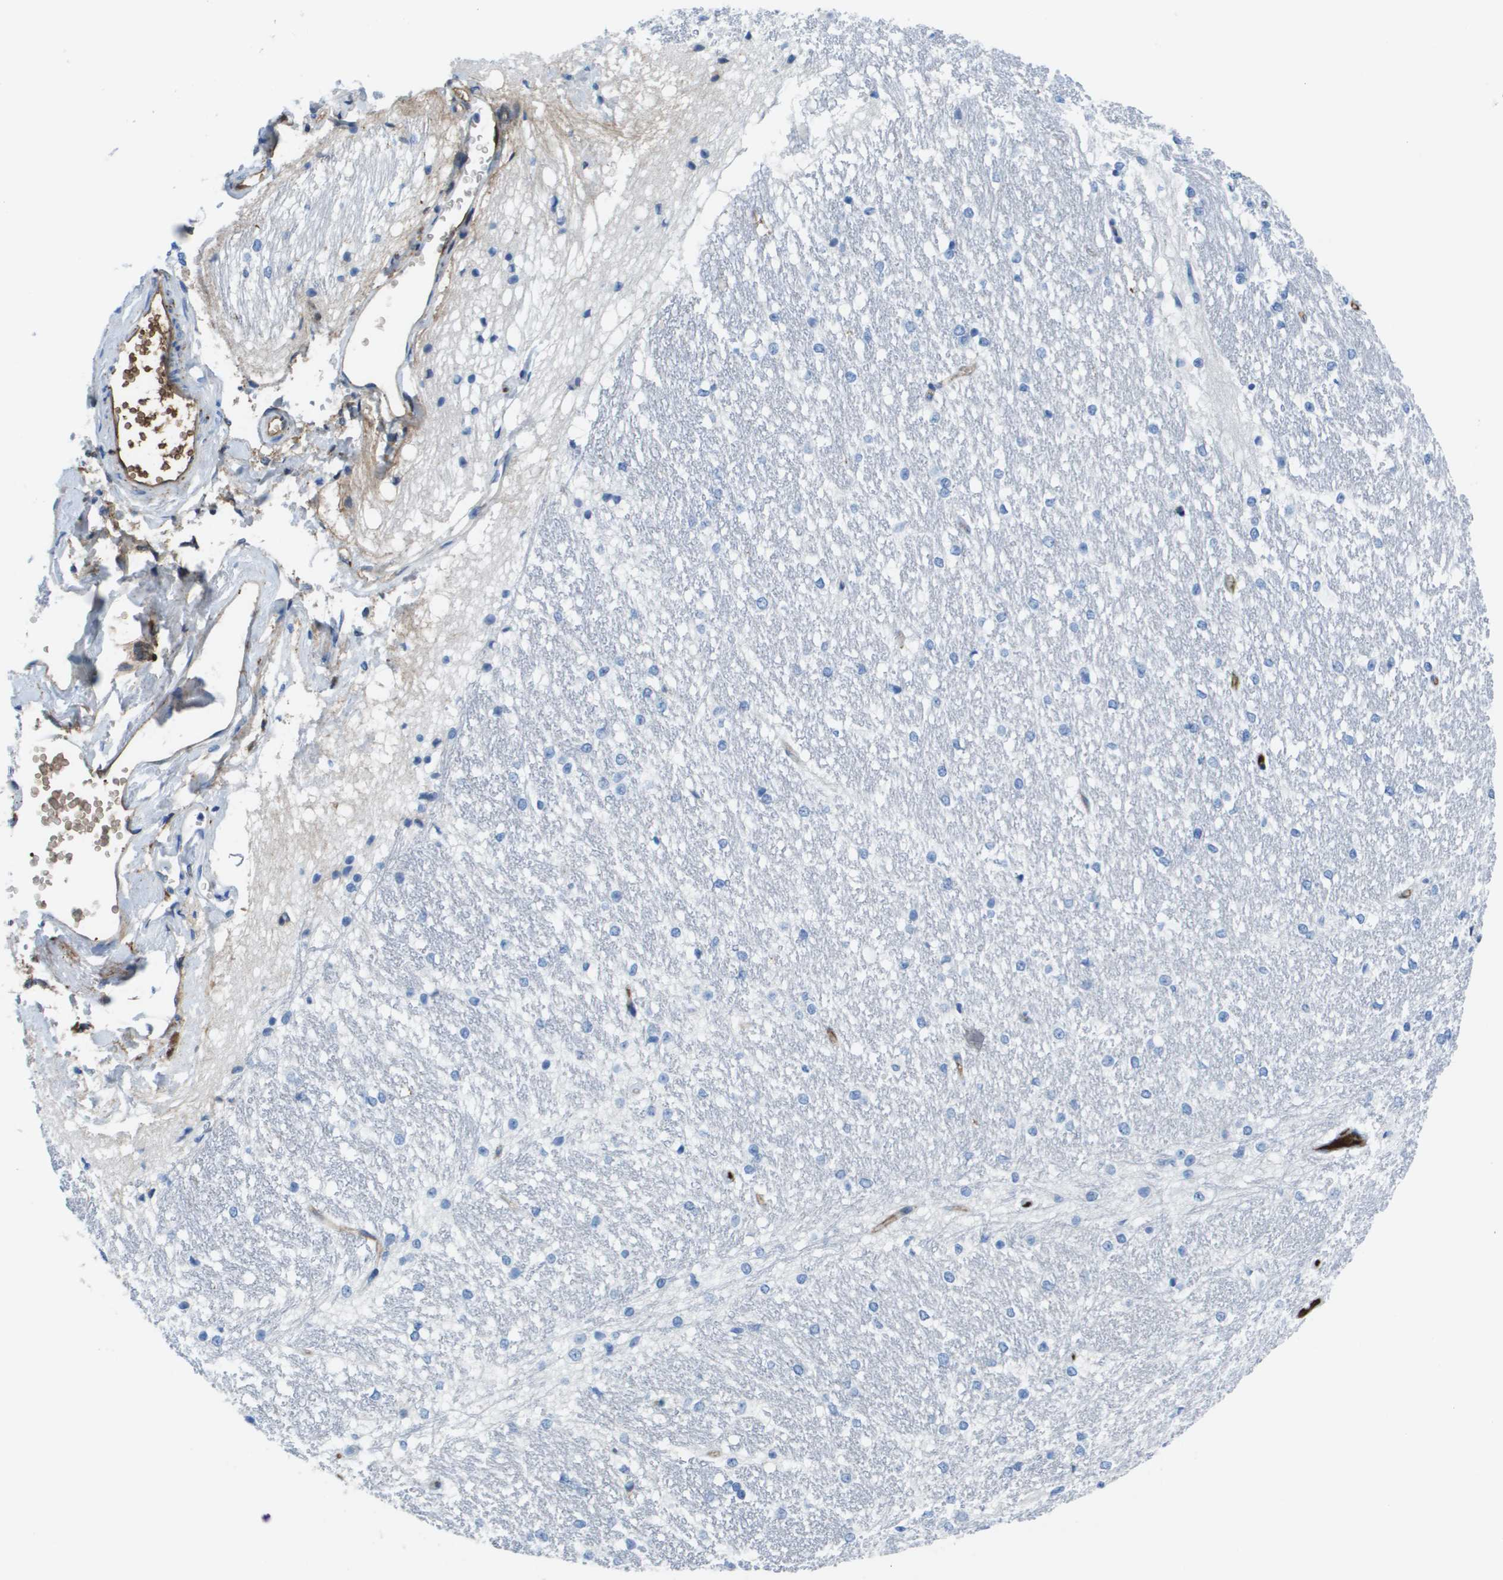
{"staining": {"intensity": "negative", "quantity": "none", "location": "none"}, "tissue": "hippocampus", "cell_type": "Glial cells", "image_type": "normal", "snomed": [{"axis": "morphology", "description": "Normal tissue, NOS"}, {"axis": "topography", "description": "Hippocampus"}], "caption": "Photomicrograph shows no significant protein staining in glial cells of unremarkable hippocampus.", "gene": "VTN", "patient": {"sex": "female", "age": 19}}